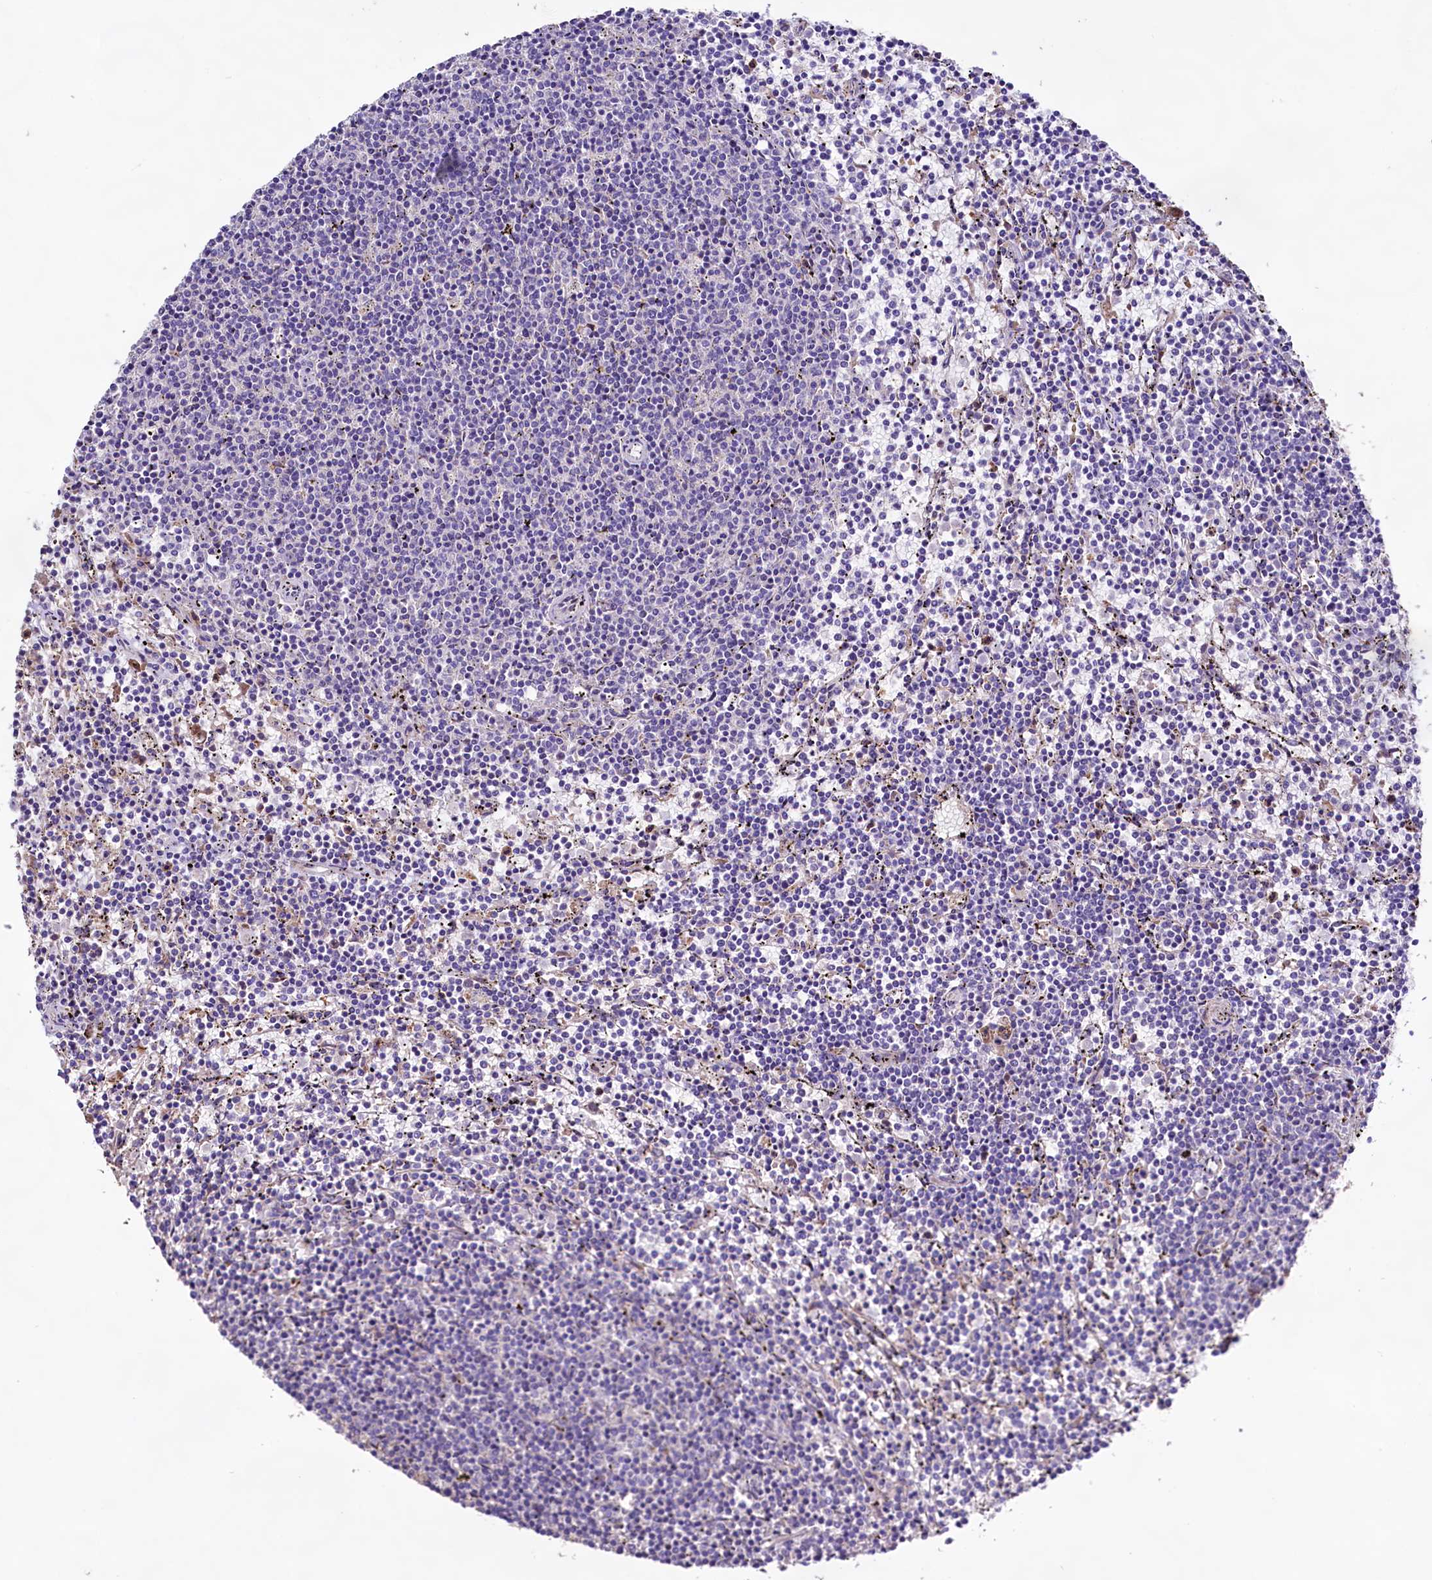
{"staining": {"intensity": "negative", "quantity": "none", "location": "none"}, "tissue": "lymphoma", "cell_type": "Tumor cells", "image_type": "cancer", "snomed": [{"axis": "morphology", "description": "Malignant lymphoma, non-Hodgkin's type, Low grade"}, {"axis": "topography", "description": "Spleen"}], "caption": "A photomicrograph of lymphoma stained for a protein shows no brown staining in tumor cells.", "gene": "DMXL2", "patient": {"sex": "female", "age": 50}}